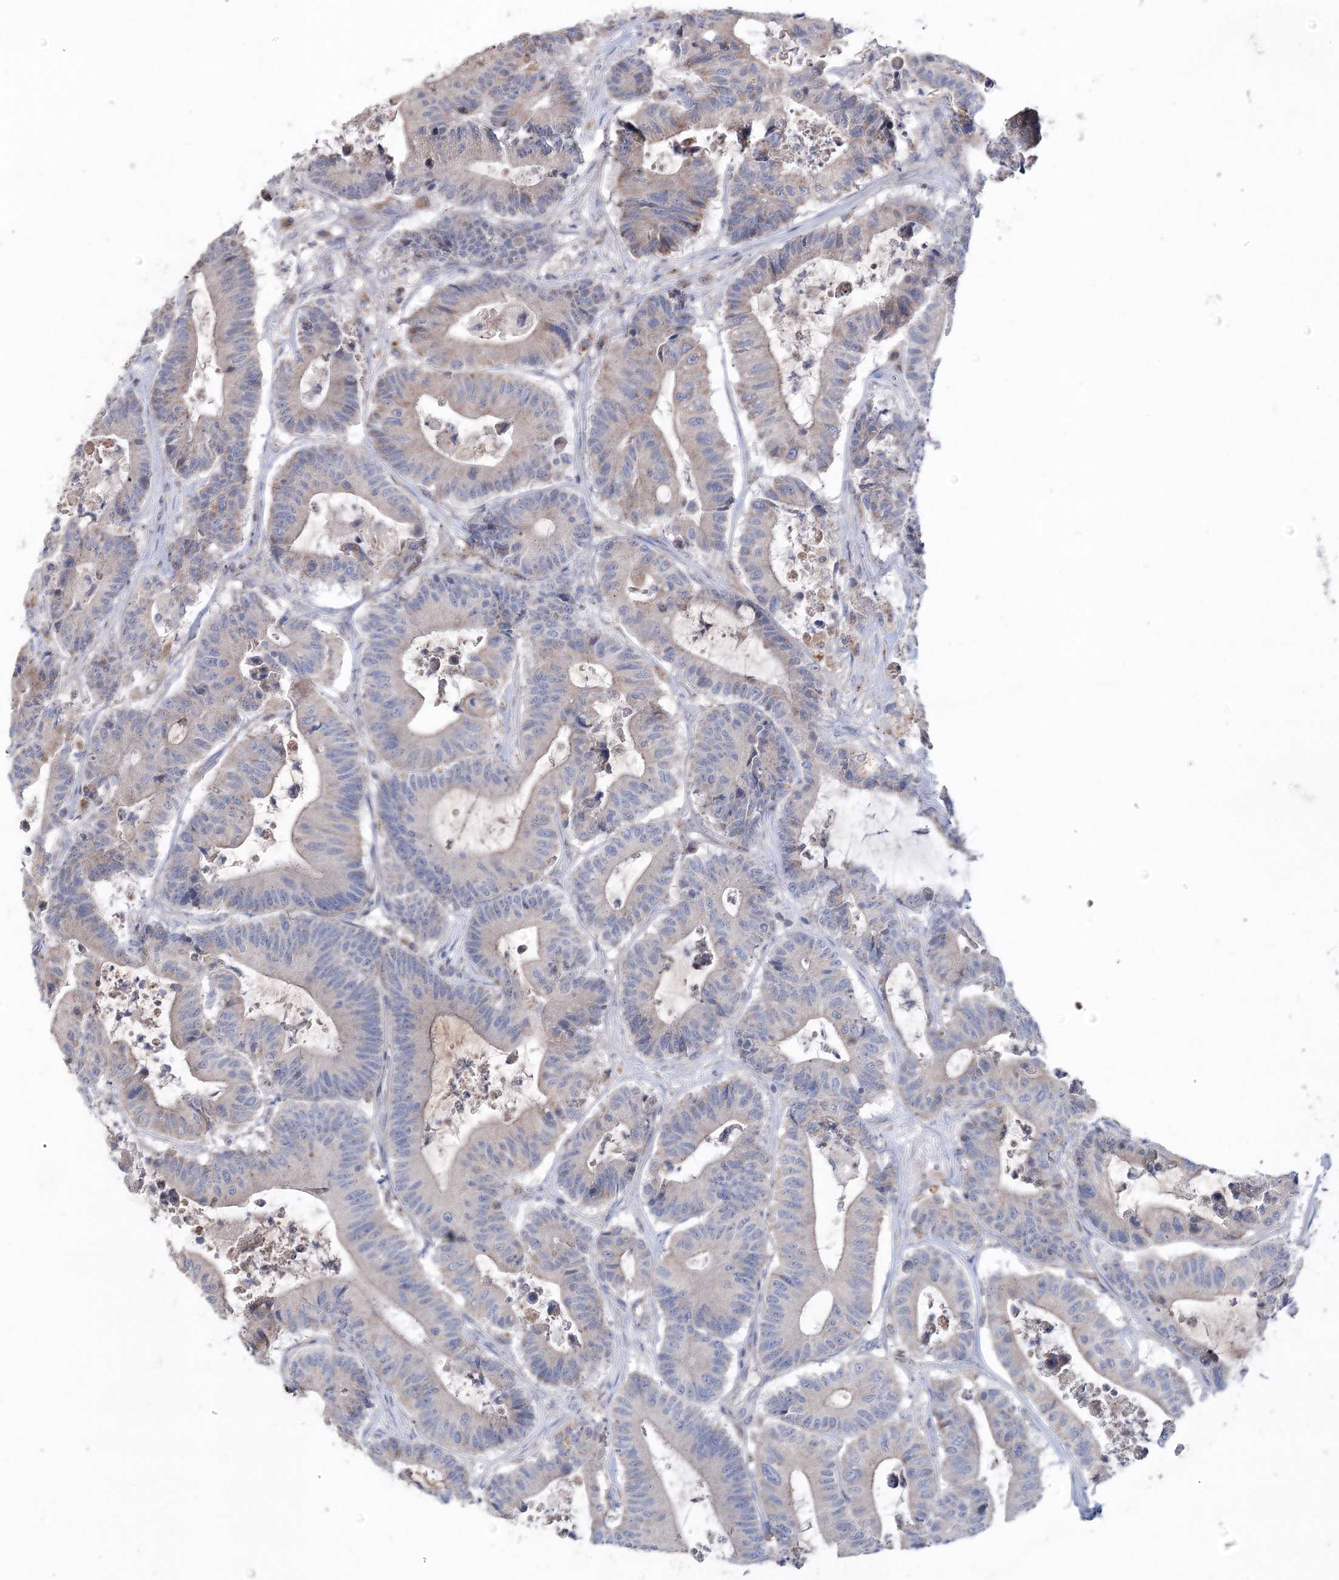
{"staining": {"intensity": "negative", "quantity": "none", "location": "none"}, "tissue": "colorectal cancer", "cell_type": "Tumor cells", "image_type": "cancer", "snomed": [{"axis": "morphology", "description": "Adenocarcinoma, NOS"}, {"axis": "topography", "description": "Colon"}], "caption": "An image of human colorectal adenocarcinoma is negative for staining in tumor cells.", "gene": "MTCH2", "patient": {"sex": "female", "age": 84}}